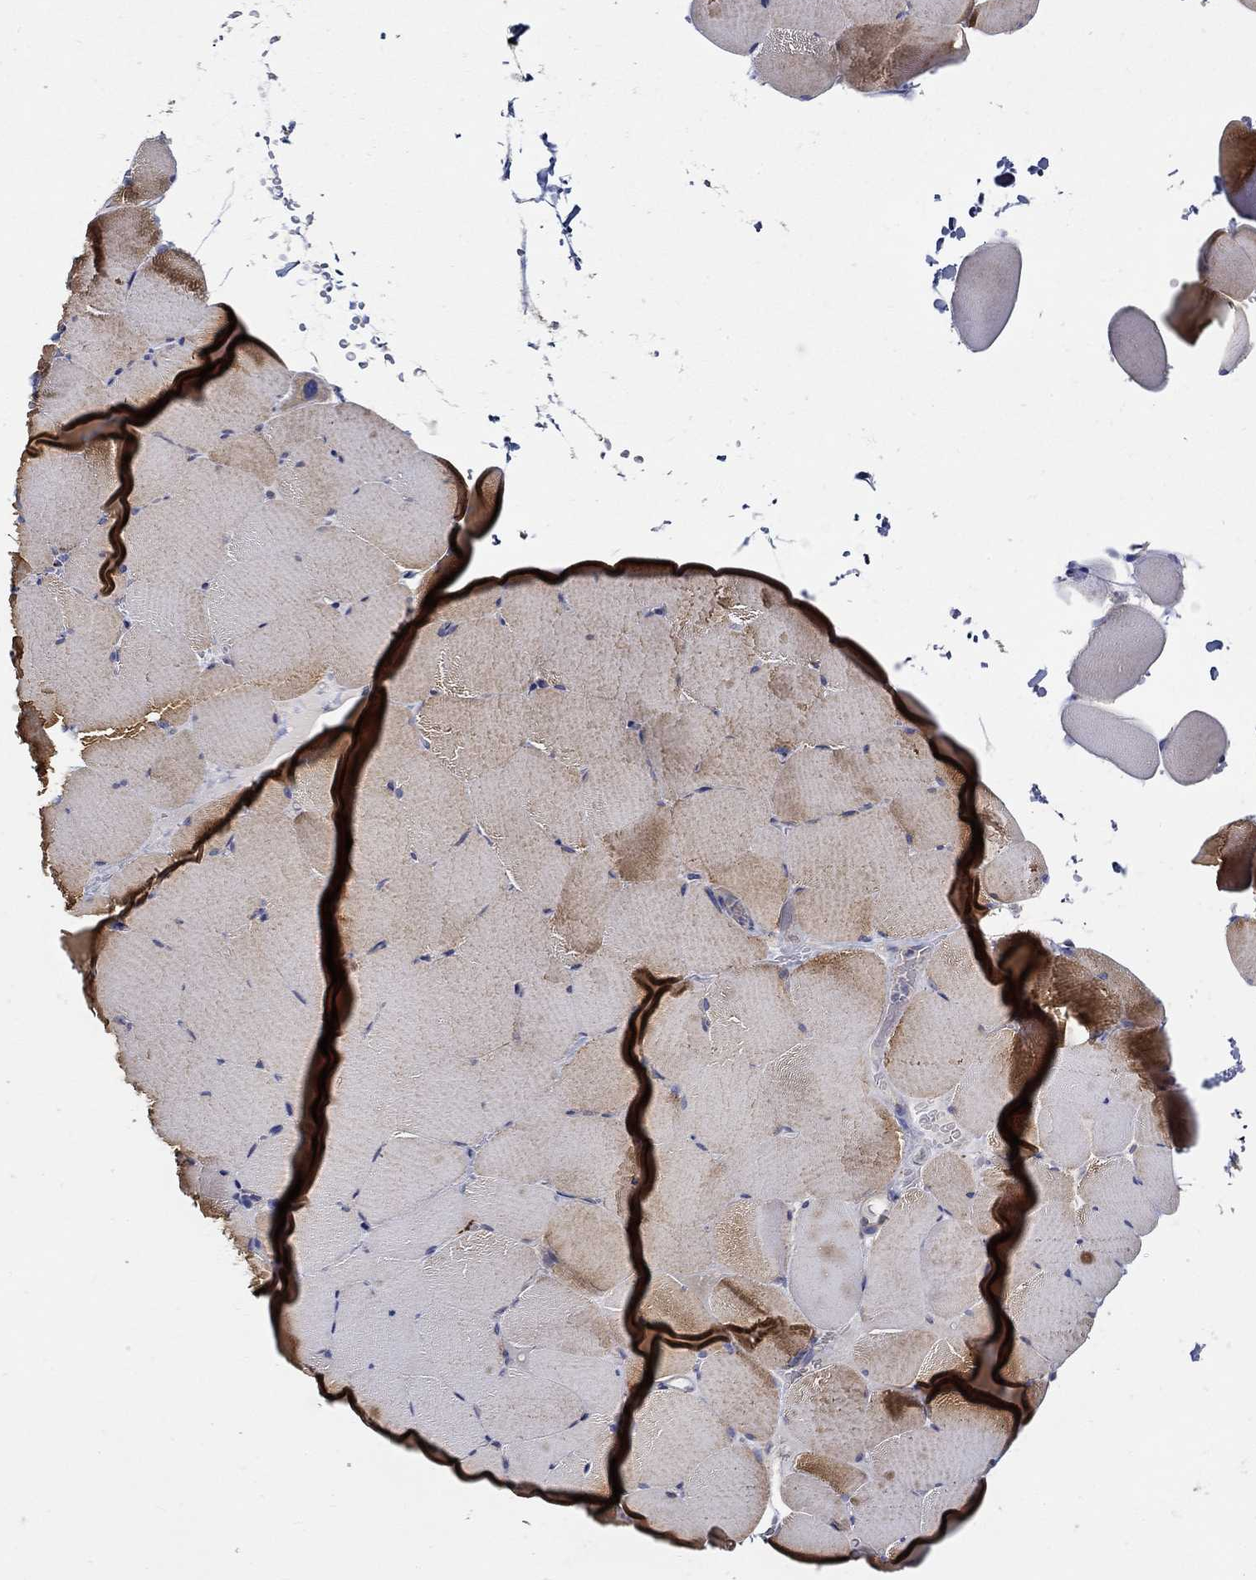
{"staining": {"intensity": "moderate", "quantity": ">75%", "location": "cytoplasmic/membranous"}, "tissue": "skeletal muscle", "cell_type": "Myocytes", "image_type": "normal", "snomed": [{"axis": "morphology", "description": "Normal tissue, NOS"}, {"axis": "topography", "description": "Skeletal muscle"}], "caption": "Skeletal muscle stained with a brown dye shows moderate cytoplasmic/membranous positive positivity in approximately >75% of myocytes.", "gene": "EMILIN3", "patient": {"sex": "female", "age": 37}}